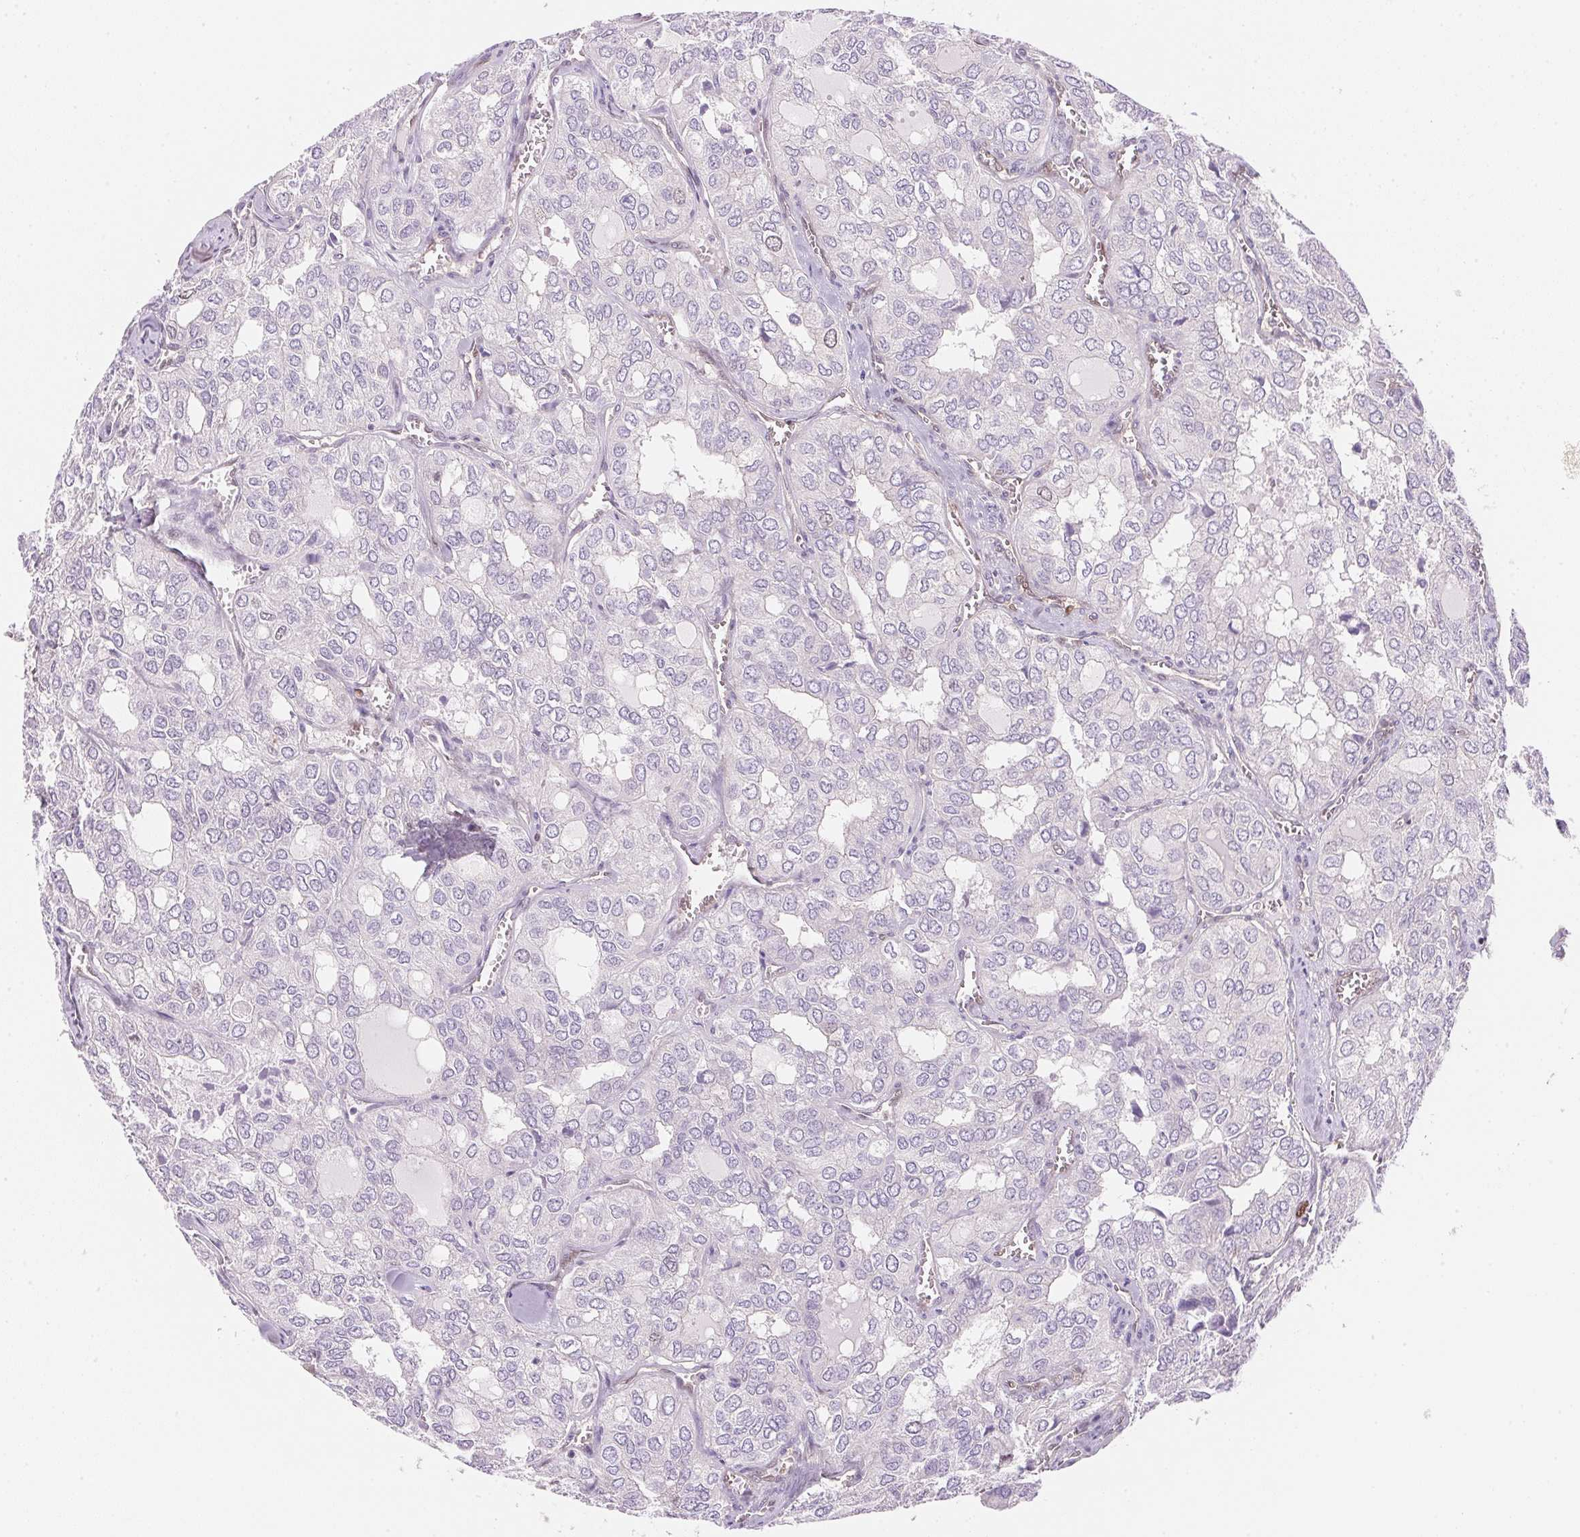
{"staining": {"intensity": "negative", "quantity": "none", "location": "none"}, "tissue": "thyroid cancer", "cell_type": "Tumor cells", "image_type": "cancer", "snomed": [{"axis": "morphology", "description": "Follicular adenoma carcinoma, NOS"}, {"axis": "topography", "description": "Thyroid gland"}], "caption": "DAB immunohistochemical staining of human follicular adenoma carcinoma (thyroid) demonstrates no significant expression in tumor cells.", "gene": "SMTN", "patient": {"sex": "male", "age": 75}}